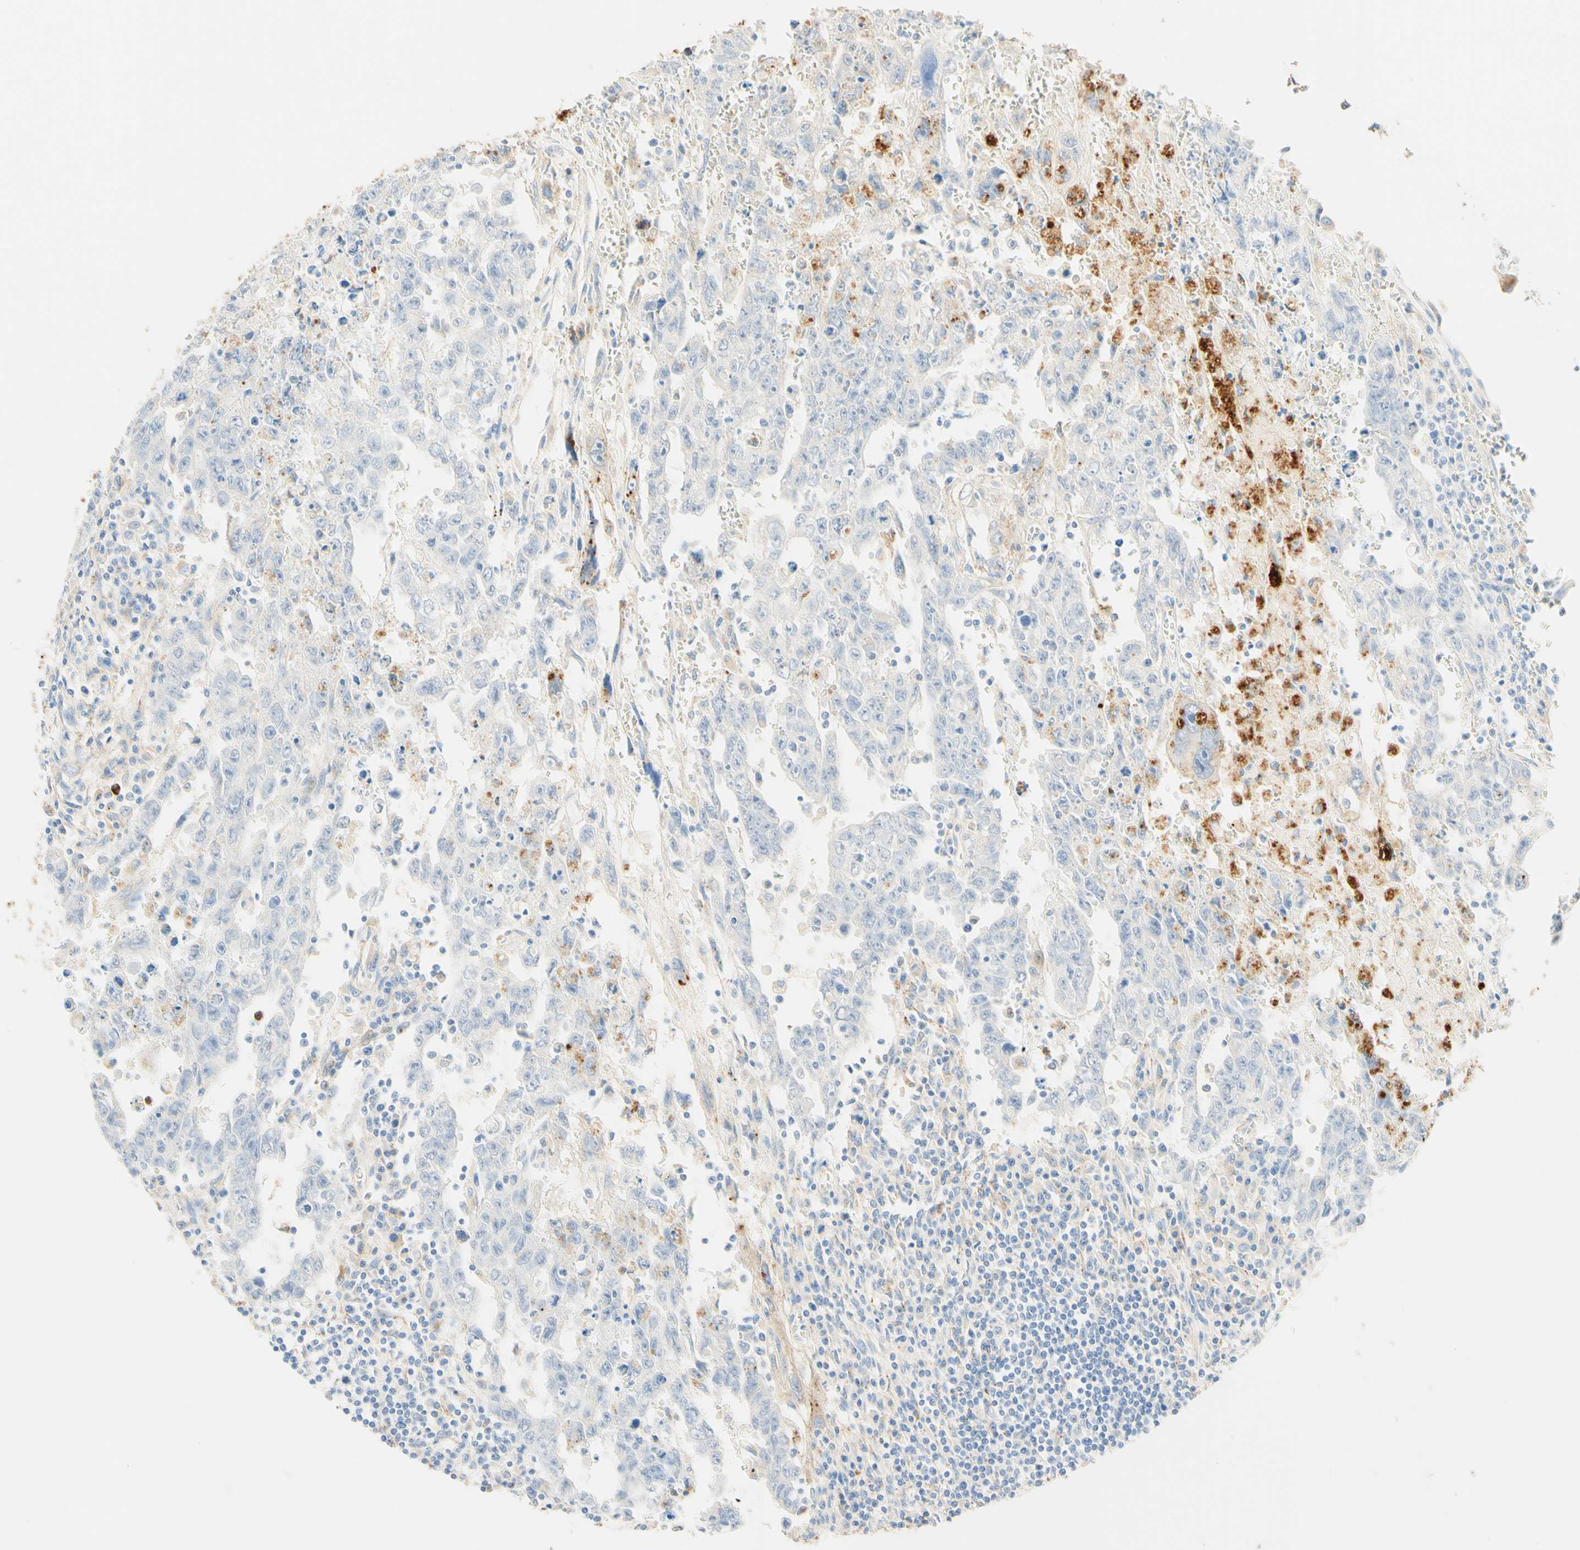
{"staining": {"intensity": "moderate", "quantity": "<25%", "location": "cytoplasmic/membranous"}, "tissue": "testis cancer", "cell_type": "Tumor cells", "image_type": "cancer", "snomed": [{"axis": "morphology", "description": "Carcinoma, Embryonal, NOS"}, {"axis": "topography", "description": "Testis"}], "caption": "Immunohistochemistry (IHC) staining of testis embryonal carcinoma, which exhibits low levels of moderate cytoplasmic/membranous staining in about <25% of tumor cells indicating moderate cytoplasmic/membranous protein expression. The staining was performed using DAB (3,3'-diaminobenzidine) (brown) for protein detection and nuclei were counterstained in hematoxylin (blue).", "gene": "CD63", "patient": {"sex": "male", "age": 28}}